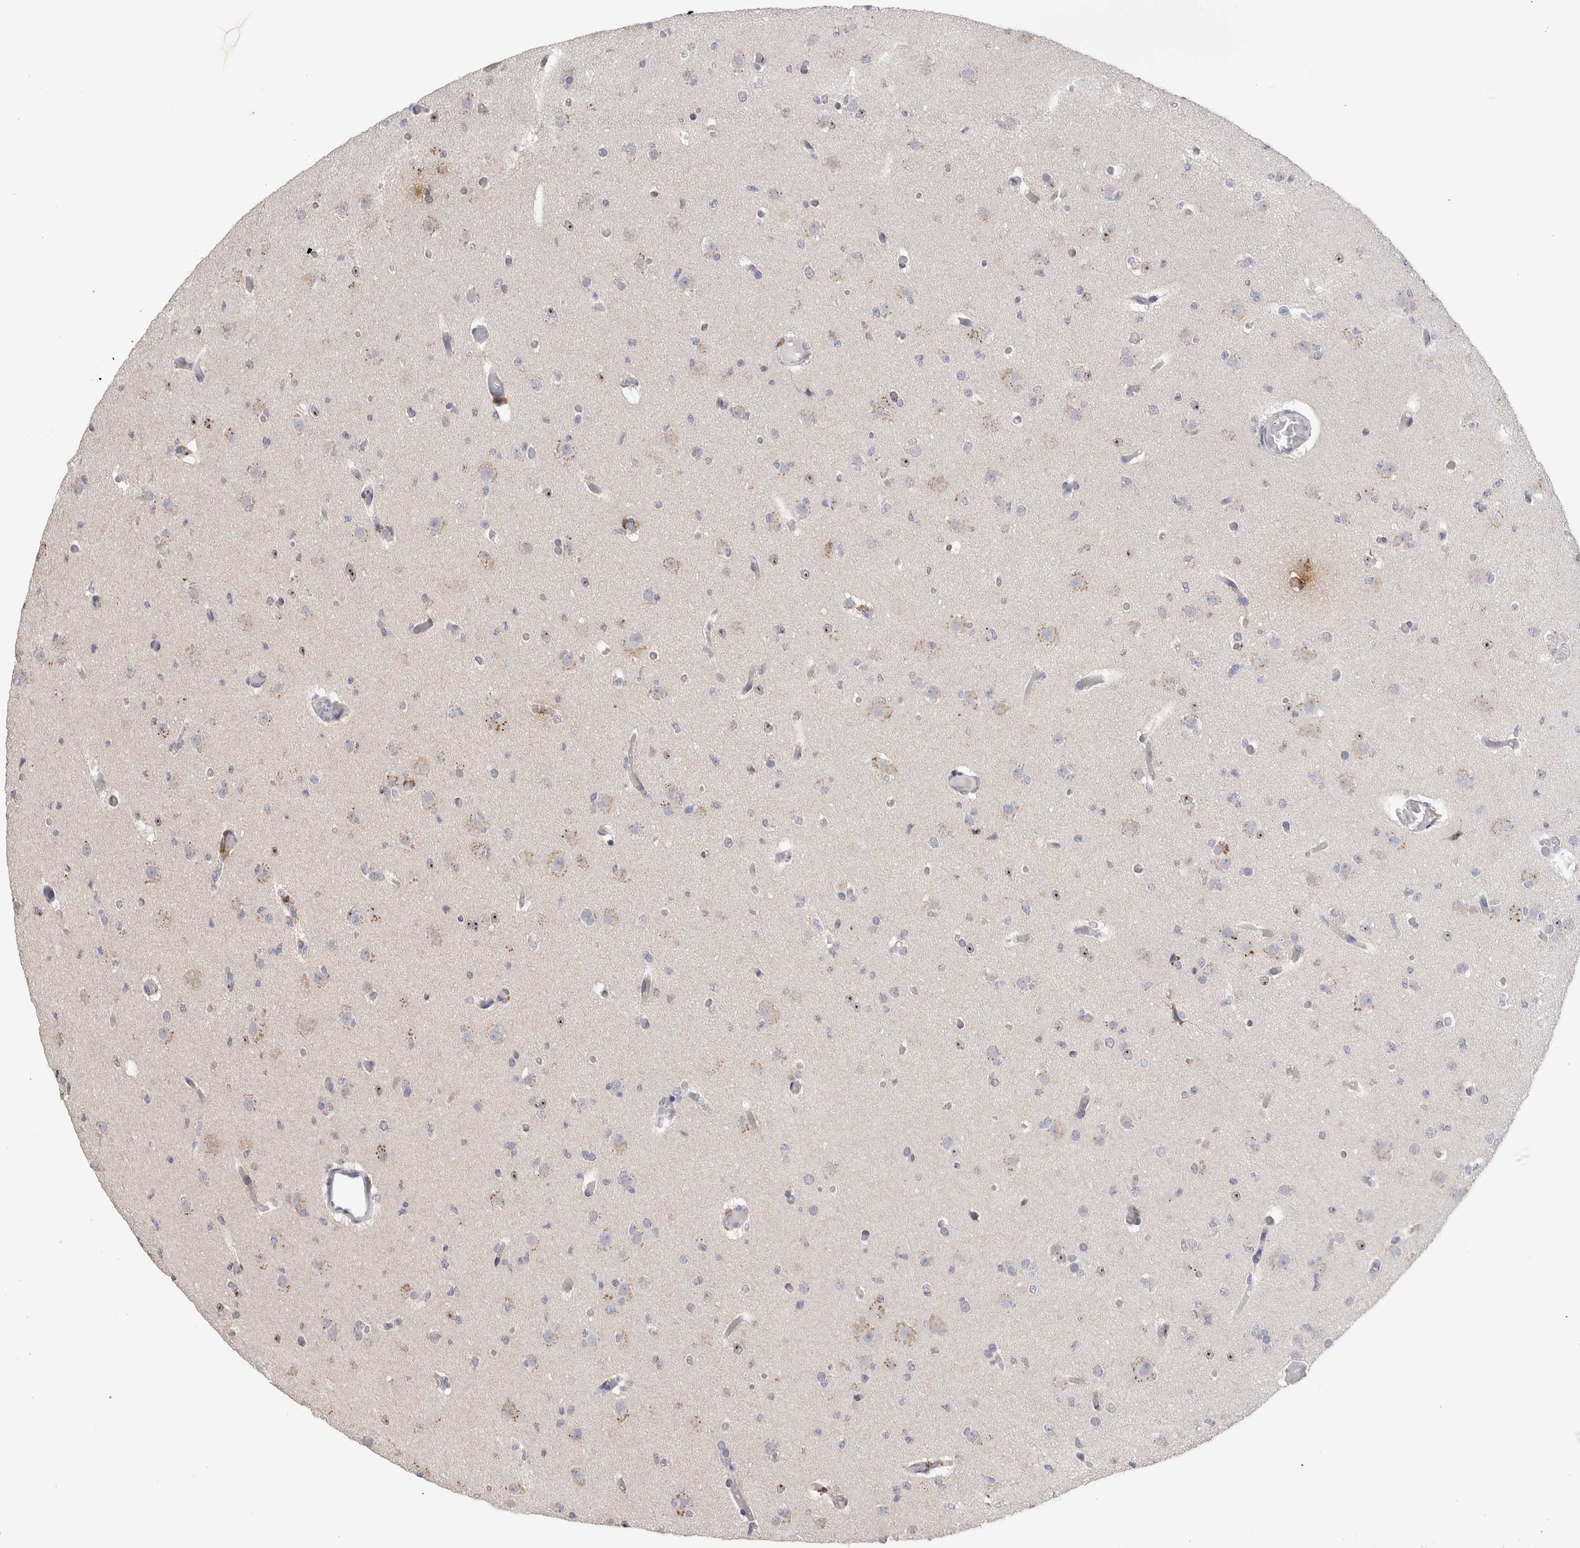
{"staining": {"intensity": "negative", "quantity": "none", "location": "none"}, "tissue": "glioma", "cell_type": "Tumor cells", "image_type": "cancer", "snomed": [{"axis": "morphology", "description": "Glioma, malignant, Low grade"}, {"axis": "topography", "description": "Brain"}], "caption": "This is an immunohistochemistry (IHC) photomicrograph of human malignant glioma (low-grade). There is no expression in tumor cells.", "gene": "CDH6", "patient": {"sex": "female", "age": 22}}